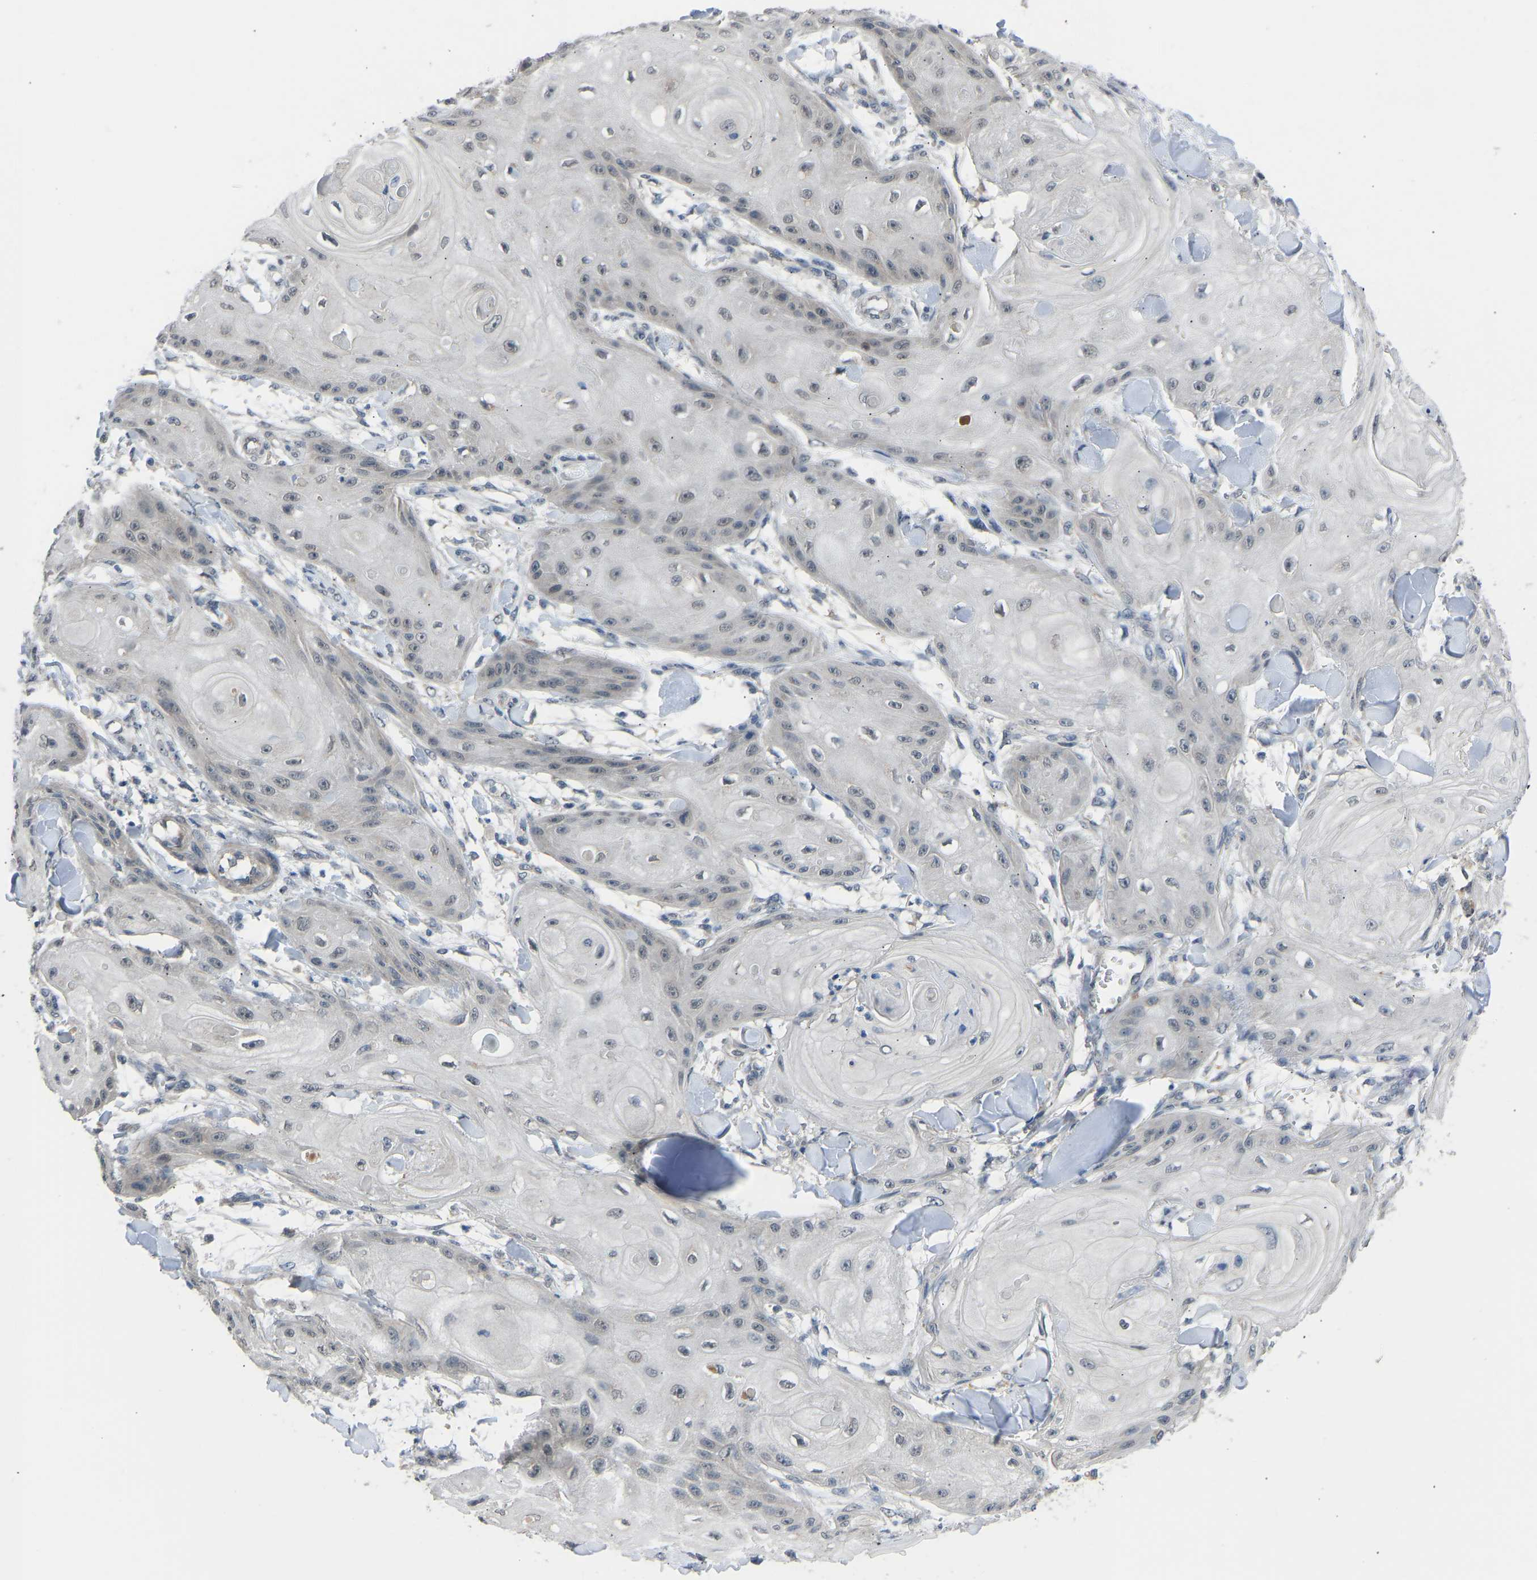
{"staining": {"intensity": "weak", "quantity": "<25%", "location": "nuclear"}, "tissue": "skin cancer", "cell_type": "Tumor cells", "image_type": "cancer", "snomed": [{"axis": "morphology", "description": "Squamous cell carcinoma, NOS"}, {"axis": "topography", "description": "Skin"}], "caption": "The micrograph displays no significant positivity in tumor cells of skin cancer.", "gene": "CDK2AP1", "patient": {"sex": "male", "age": 74}}